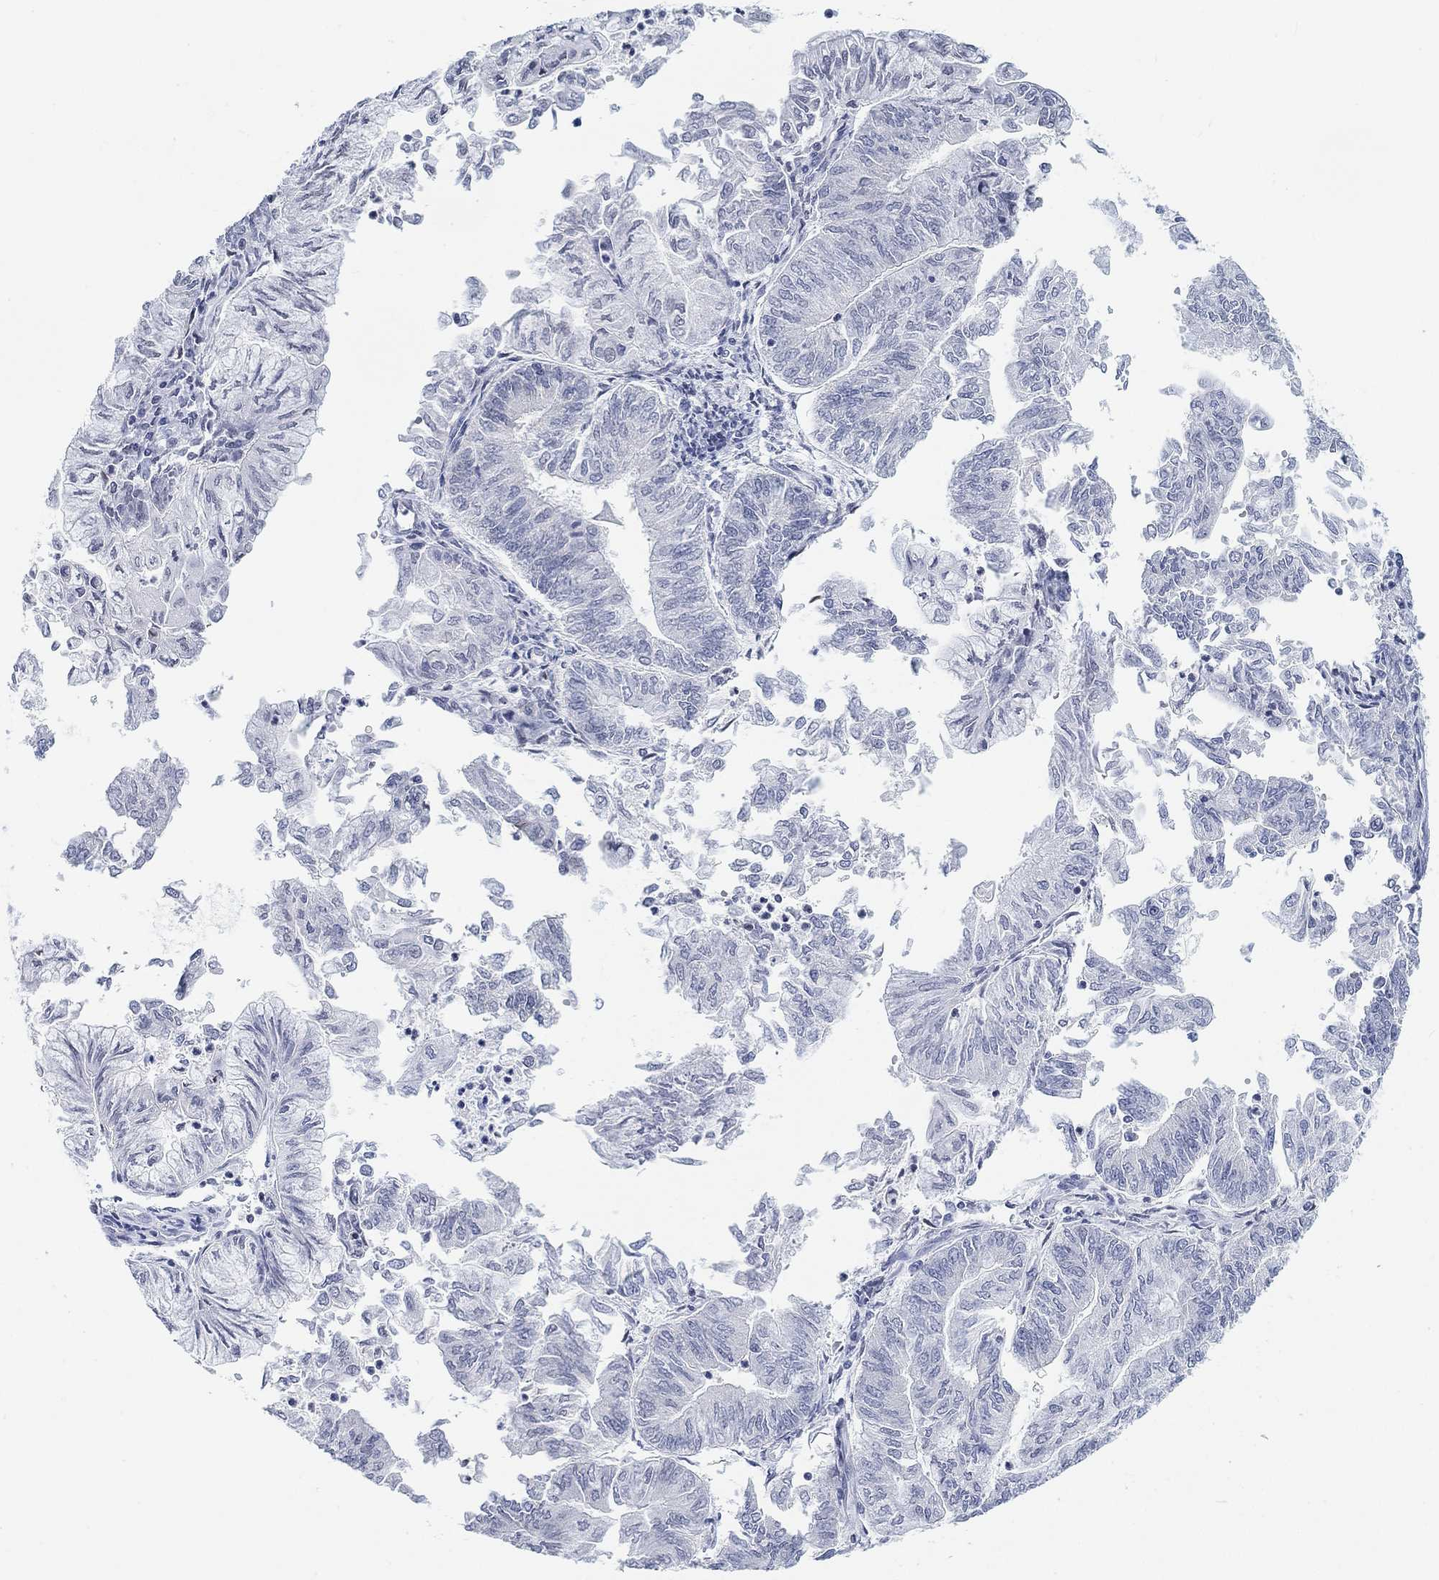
{"staining": {"intensity": "negative", "quantity": "none", "location": "none"}, "tissue": "endometrial cancer", "cell_type": "Tumor cells", "image_type": "cancer", "snomed": [{"axis": "morphology", "description": "Adenocarcinoma, NOS"}, {"axis": "topography", "description": "Endometrium"}], "caption": "Immunohistochemistry (IHC) histopathology image of endometrial cancer (adenocarcinoma) stained for a protein (brown), which reveals no staining in tumor cells.", "gene": "PURG", "patient": {"sex": "female", "age": 59}}